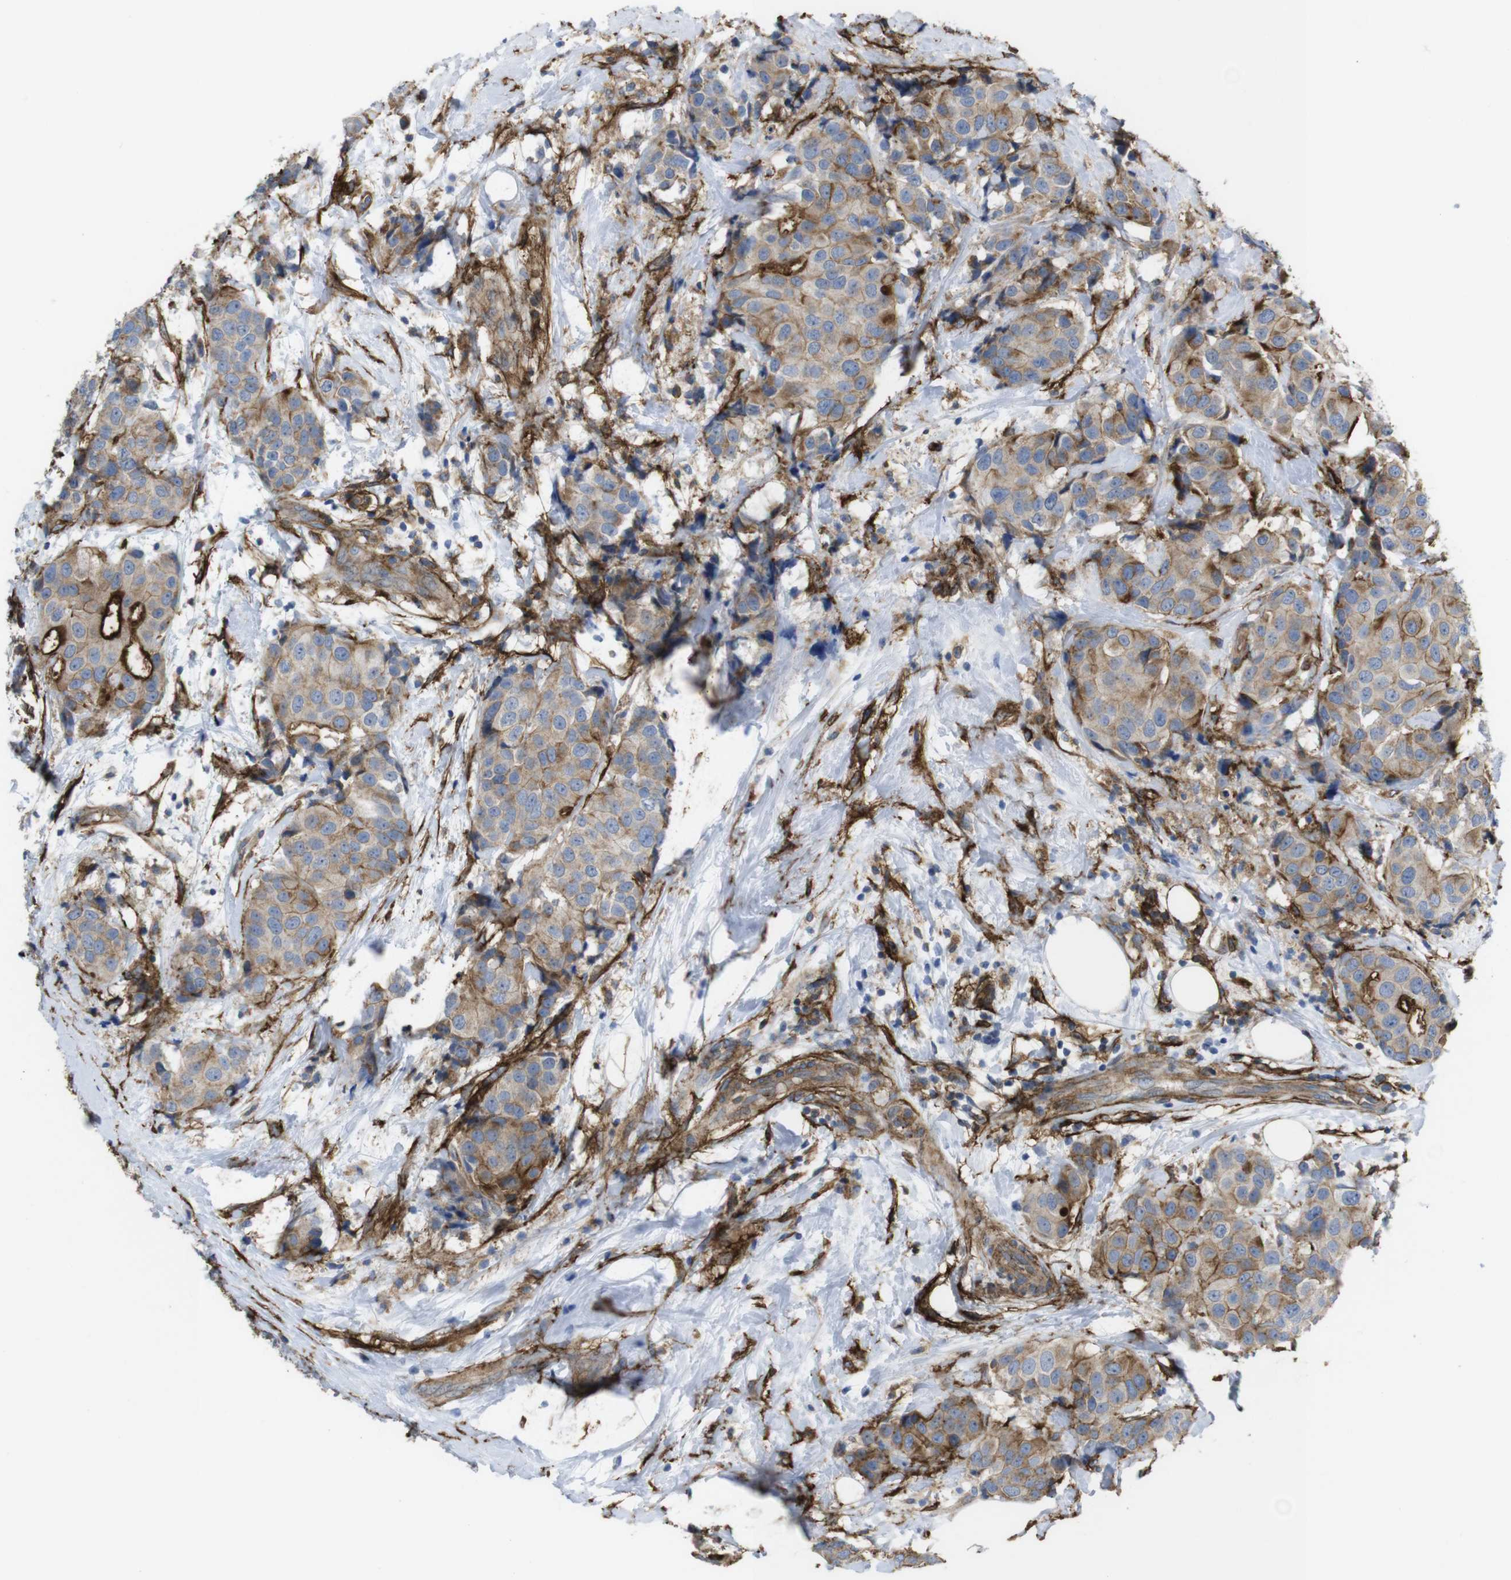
{"staining": {"intensity": "weak", "quantity": ">75%", "location": "cytoplasmic/membranous"}, "tissue": "breast cancer", "cell_type": "Tumor cells", "image_type": "cancer", "snomed": [{"axis": "morphology", "description": "Normal tissue, NOS"}, {"axis": "morphology", "description": "Duct carcinoma"}, {"axis": "topography", "description": "Breast"}], "caption": "Brown immunohistochemical staining in breast cancer (intraductal carcinoma) demonstrates weak cytoplasmic/membranous positivity in approximately >75% of tumor cells.", "gene": "CYBRD1", "patient": {"sex": "female", "age": 39}}